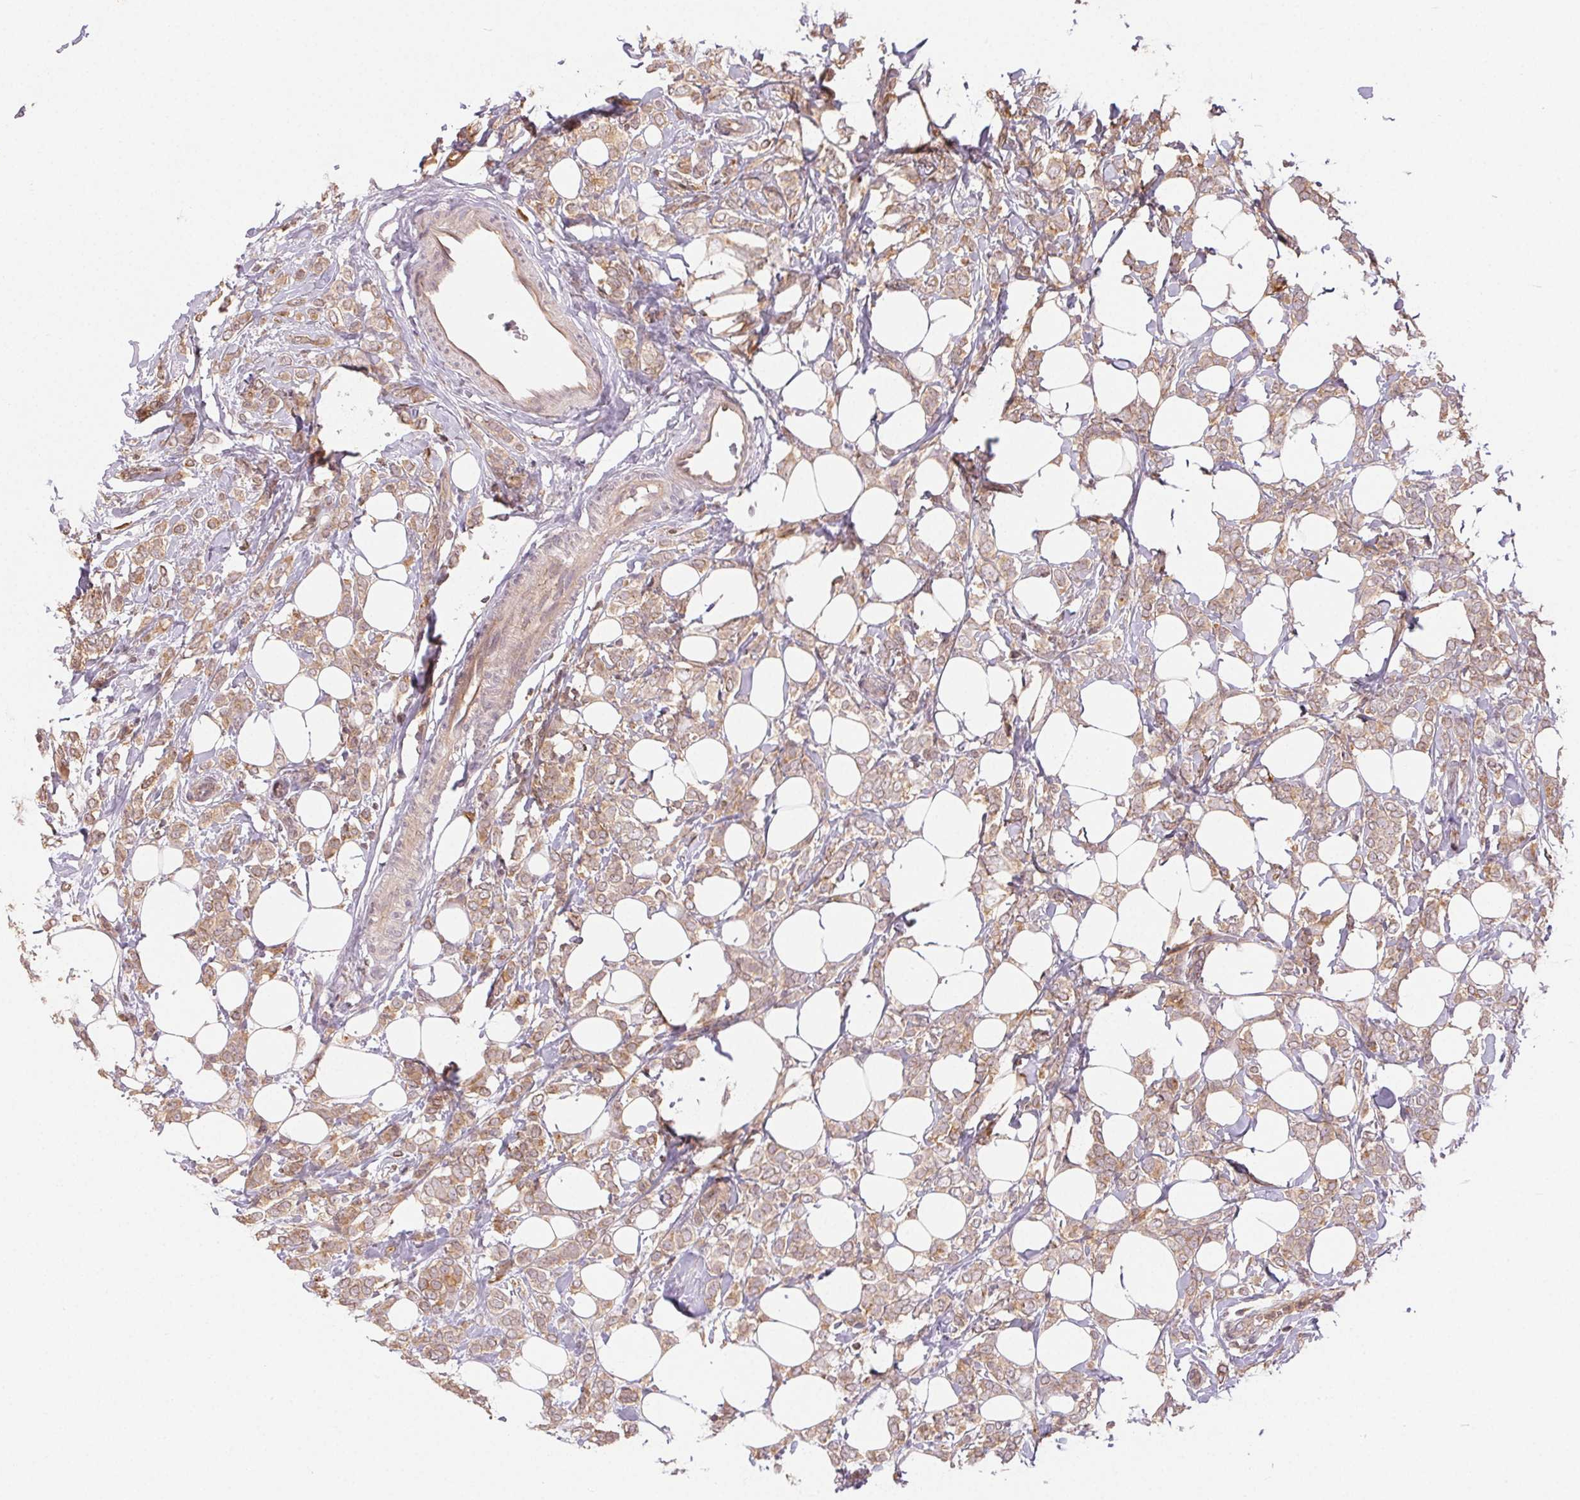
{"staining": {"intensity": "moderate", "quantity": ">75%", "location": "cytoplasmic/membranous"}, "tissue": "breast cancer", "cell_type": "Tumor cells", "image_type": "cancer", "snomed": [{"axis": "morphology", "description": "Lobular carcinoma"}, {"axis": "topography", "description": "Breast"}], "caption": "This image reveals breast cancer stained with immunohistochemistry to label a protein in brown. The cytoplasmic/membranous of tumor cells show moderate positivity for the protein. Nuclei are counter-stained blue.", "gene": "MAPKAPK2", "patient": {"sex": "female", "age": 49}}